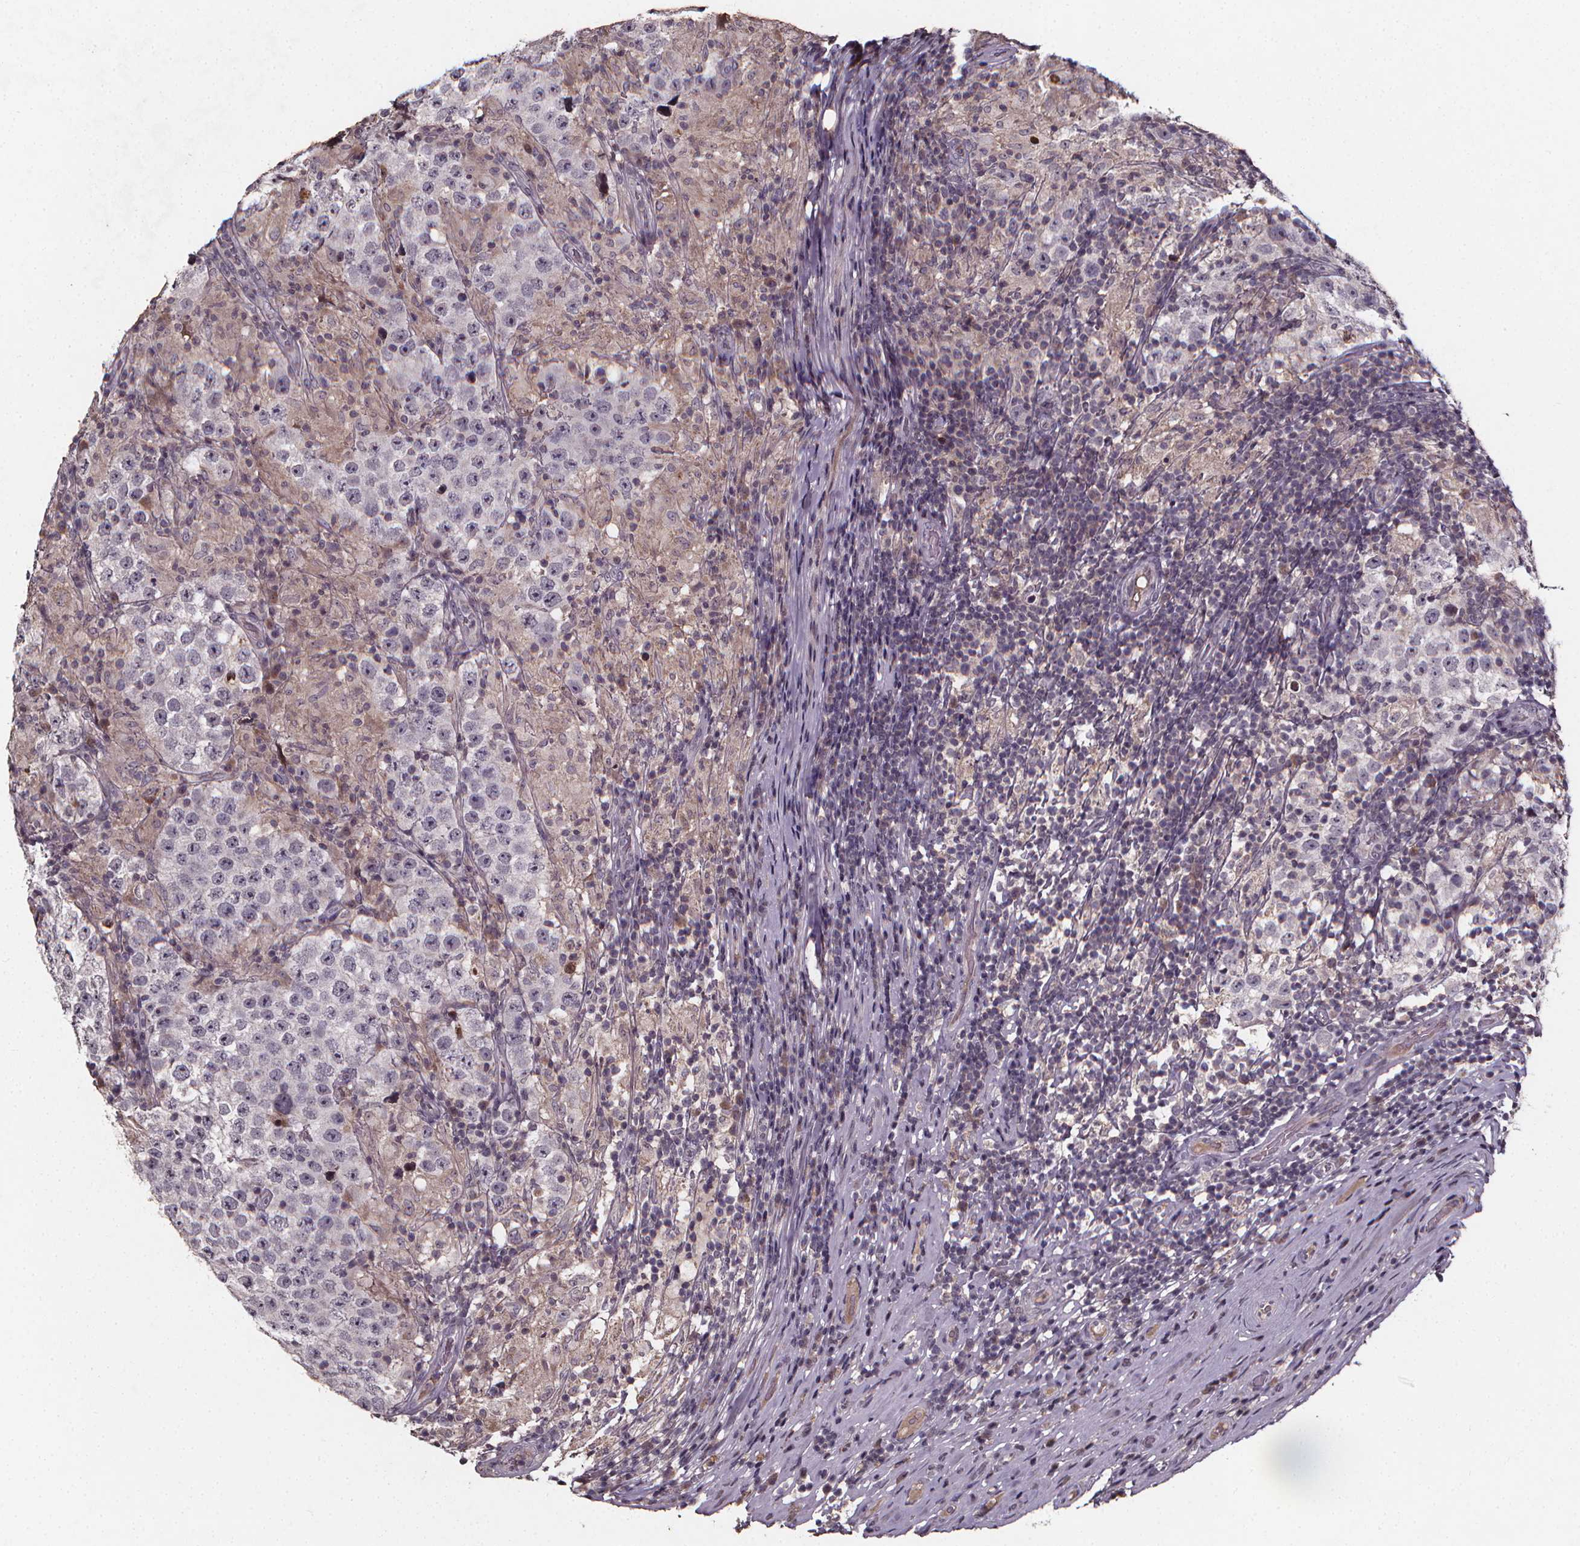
{"staining": {"intensity": "negative", "quantity": "none", "location": "none"}, "tissue": "testis cancer", "cell_type": "Tumor cells", "image_type": "cancer", "snomed": [{"axis": "morphology", "description": "Seminoma, NOS"}, {"axis": "morphology", "description": "Carcinoma, Embryonal, NOS"}, {"axis": "topography", "description": "Testis"}], "caption": "This is a photomicrograph of immunohistochemistry (IHC) staining of testis cancer (seminoma), which shows no staining in tumor cells.", "gene": "SPAG8", "patient": {"sex": "male", "age": 41}}